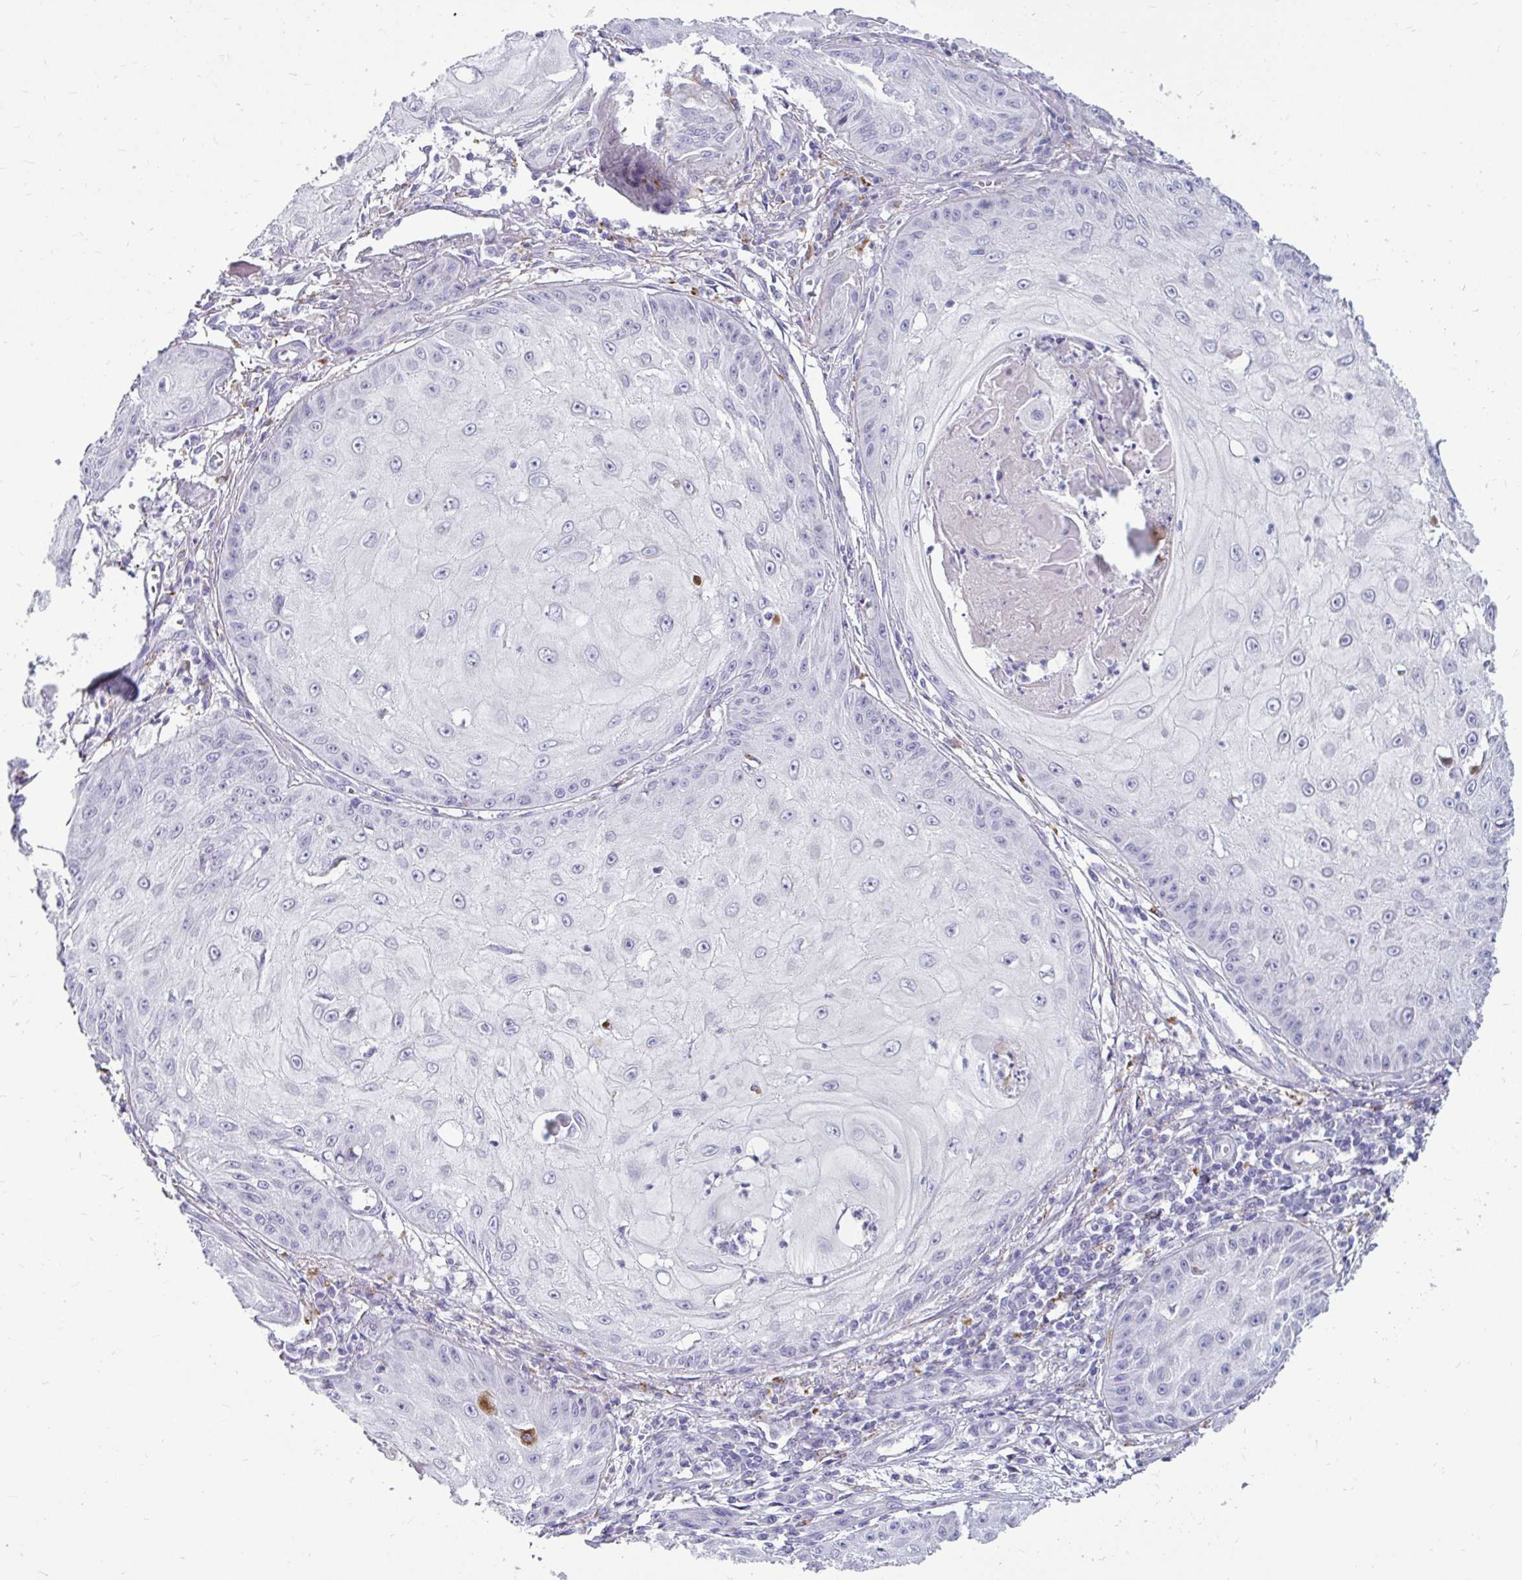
{"staining": {"intensity": "negative", "quantity": "none", "location": "none"}, "tissue": "skin cancer", "cell_type": "Tumor cells", "image_type": "cancer", "snomed": [{"axis": "morphology", "description": "Squamous cell carcinoma, NOS"}, {"axis": "topography", "description": "Skin"}], "caption": "This is a histopathology image of immunohistochemistry (IHC) staining of skin squamous cell carcinoma, which shows no staining in tumor cells.", "gene": "CTSZ", "patient": {"sex": "male", "age": 70}}